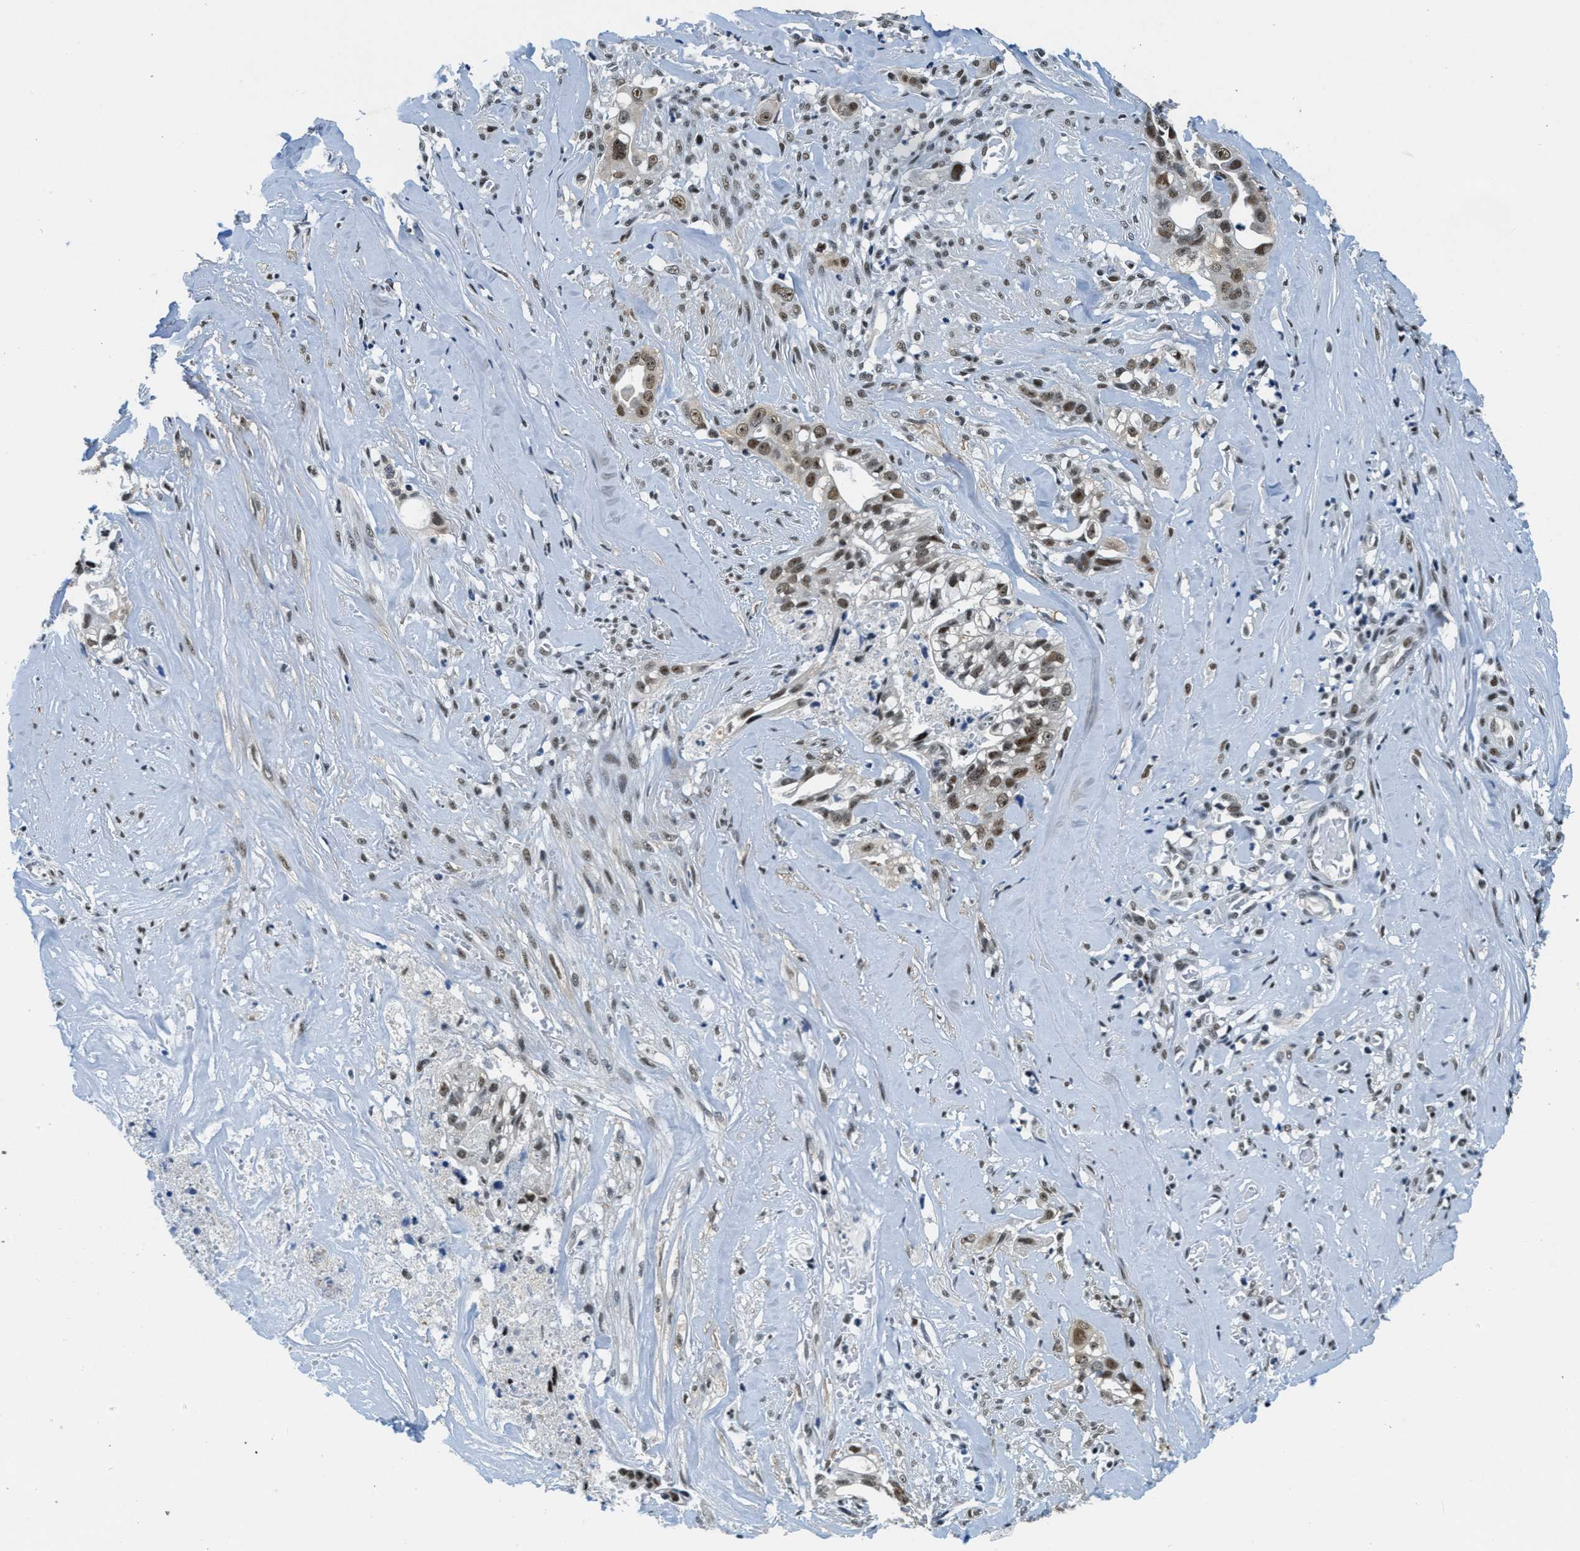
{"staining": {"intensity": "weak", "quantity": ">75%", "location": "nuclear"}, "tissue": "liver cancer", "cell_type": "Tumor cells", "image_type": "cancer", "snomed": [{"axis": "morphology", "description": "Cholangiocarcinoma"}, {"axis": "topography", "description": "Liver"}], "caption": "Approximately >75% of tumor cells in human liver cholangiocarcinoma reveal weak nuclear protein staining as visualized by brown immunohistochemical staining.", "gene": "SSB", "patient": {"sex": "female", "age": 70}}